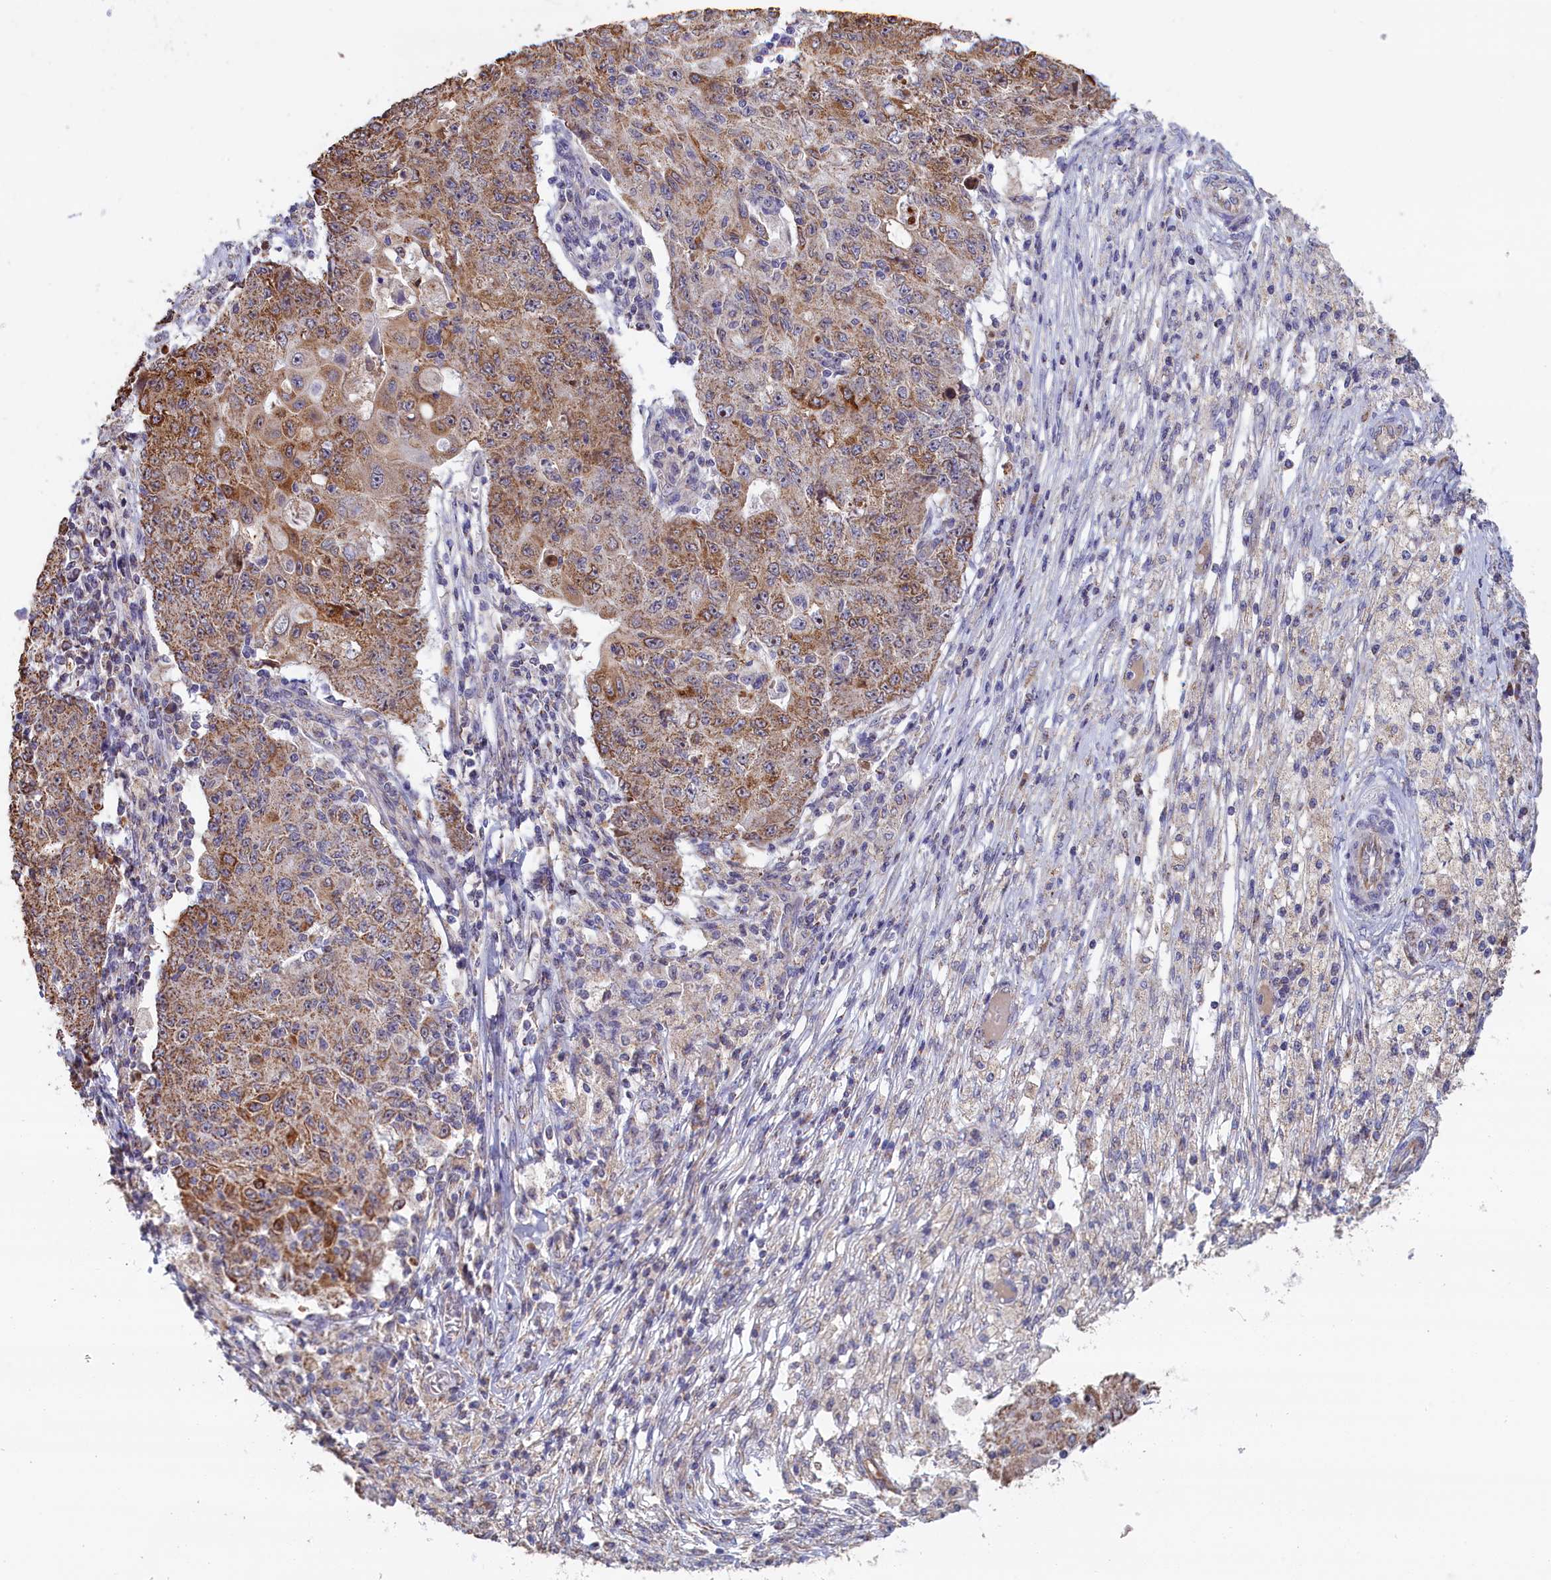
{"staining": {"intensity": "moderate", "quantity": "25%-75%", "location": "cytoplasmic/membranous"}, "tissue": "ovarian cancer", "cell_type": "Tumor cells", "image_type": "cancer", "snomed": [{"axis": "morphology", "description": "Carcinoma, endometroid"}, {"axis": "topography", "description": "Ovary"}], "caption": "Immunohistochemistry photomicrograph of ovarian cancer (endometroid carcinoma) stained for a protein (brown), which displays medium levels of moderate cytoplasmic/membranous staining in approximately 25%-75% of tumor cells.", "gene": "ZNF816", "patient": {"sex": "female", "age": 42}}